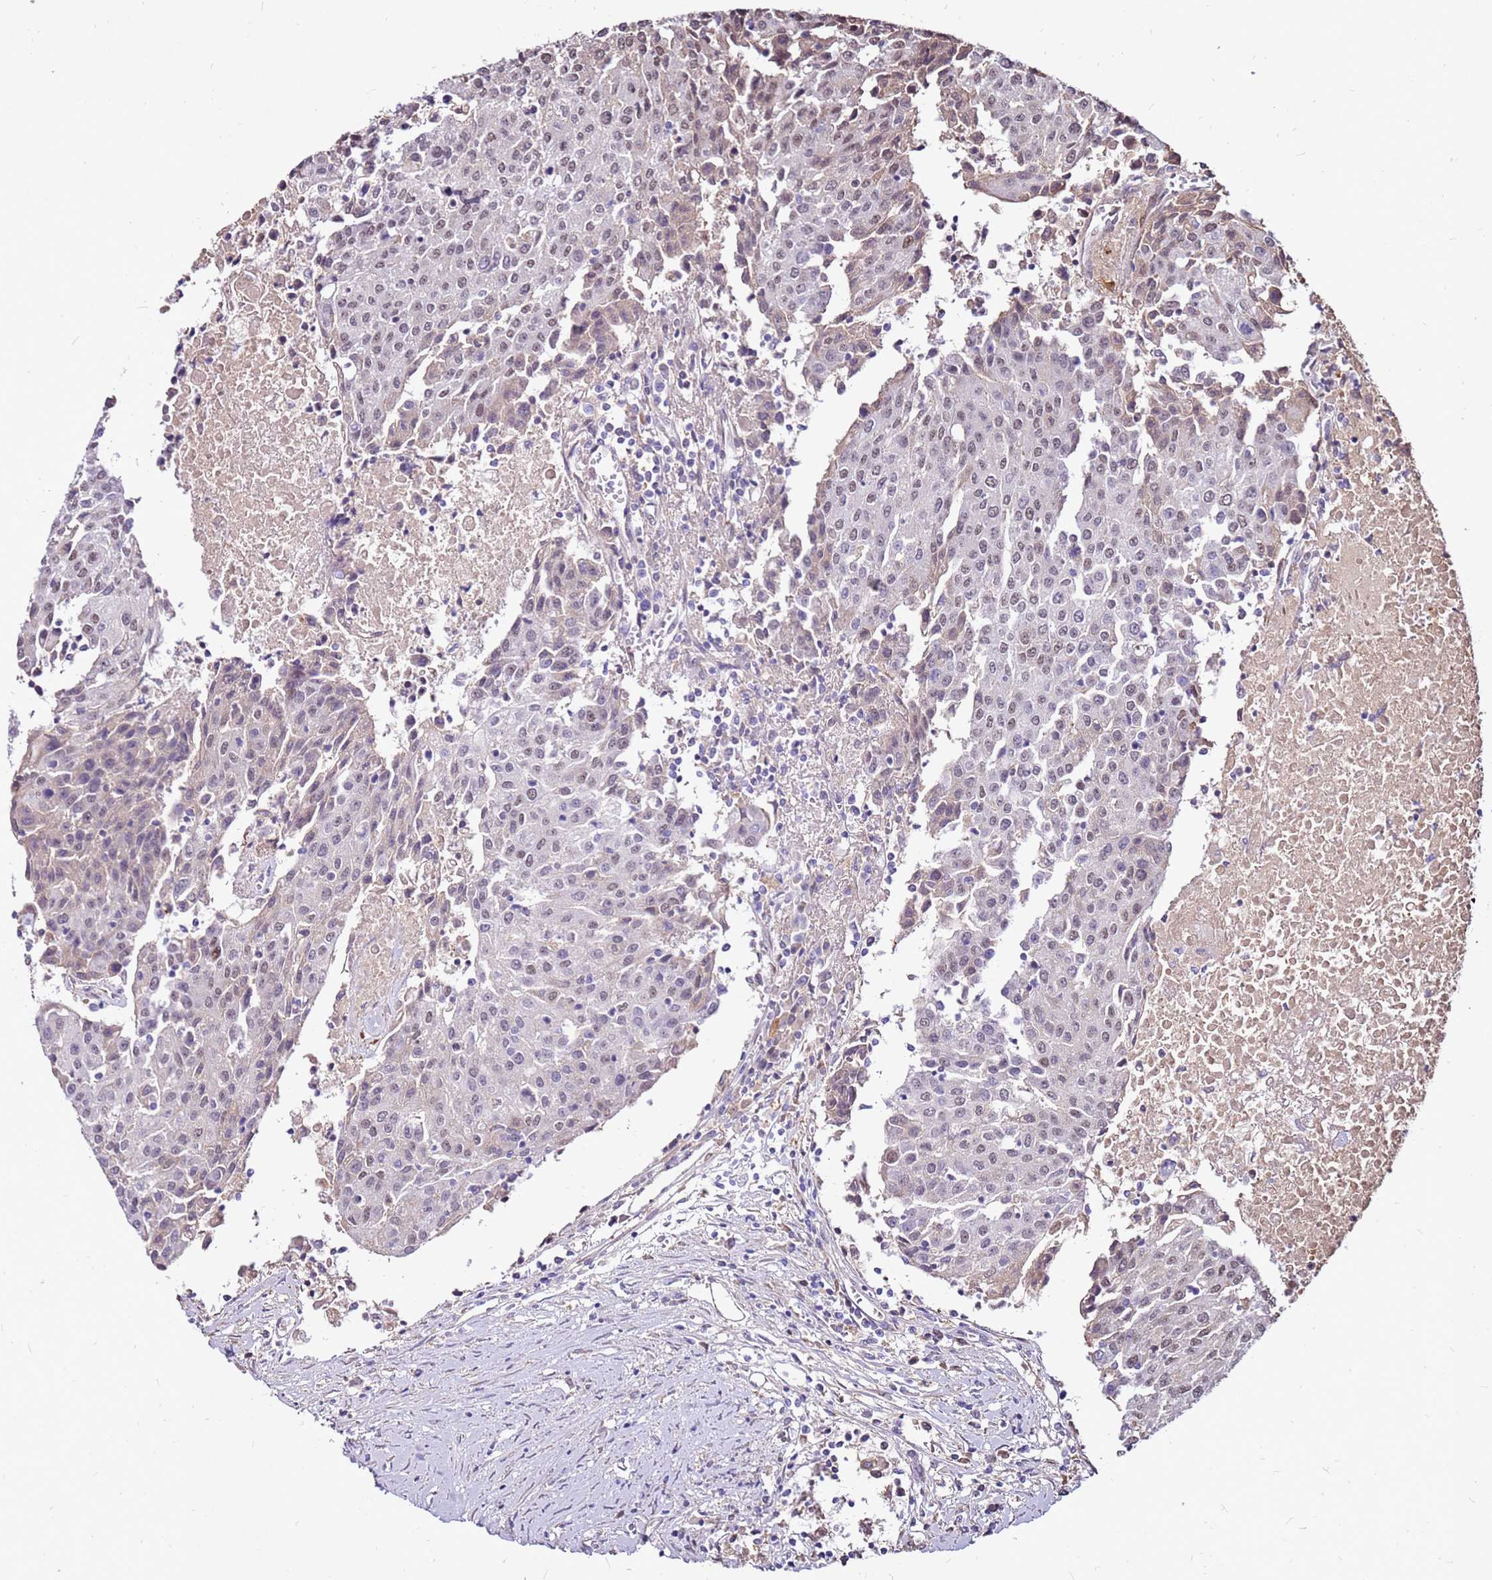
{"staining": {"intensity": "weak", "quantity": "<25%", "location": "nuclear"}, "tissue": "urothelial cancer", "cell_type": "Tumor cells", "image_type": "cancer", "snomed": [{"axis": "morphology", "description": "Urothelial carcinoma, High grade"}, {"axis": "topography", "description": "Urinary bladder"}], "caption": "Immunohistochemistry micrograph of neoplastic tissue: high-grade urothelial carcinoma stained with DAB displays no significant protein staining in tumor cells.", "gene": "ALDH1A3", "patient": {"sex": "female", "age": 85}}